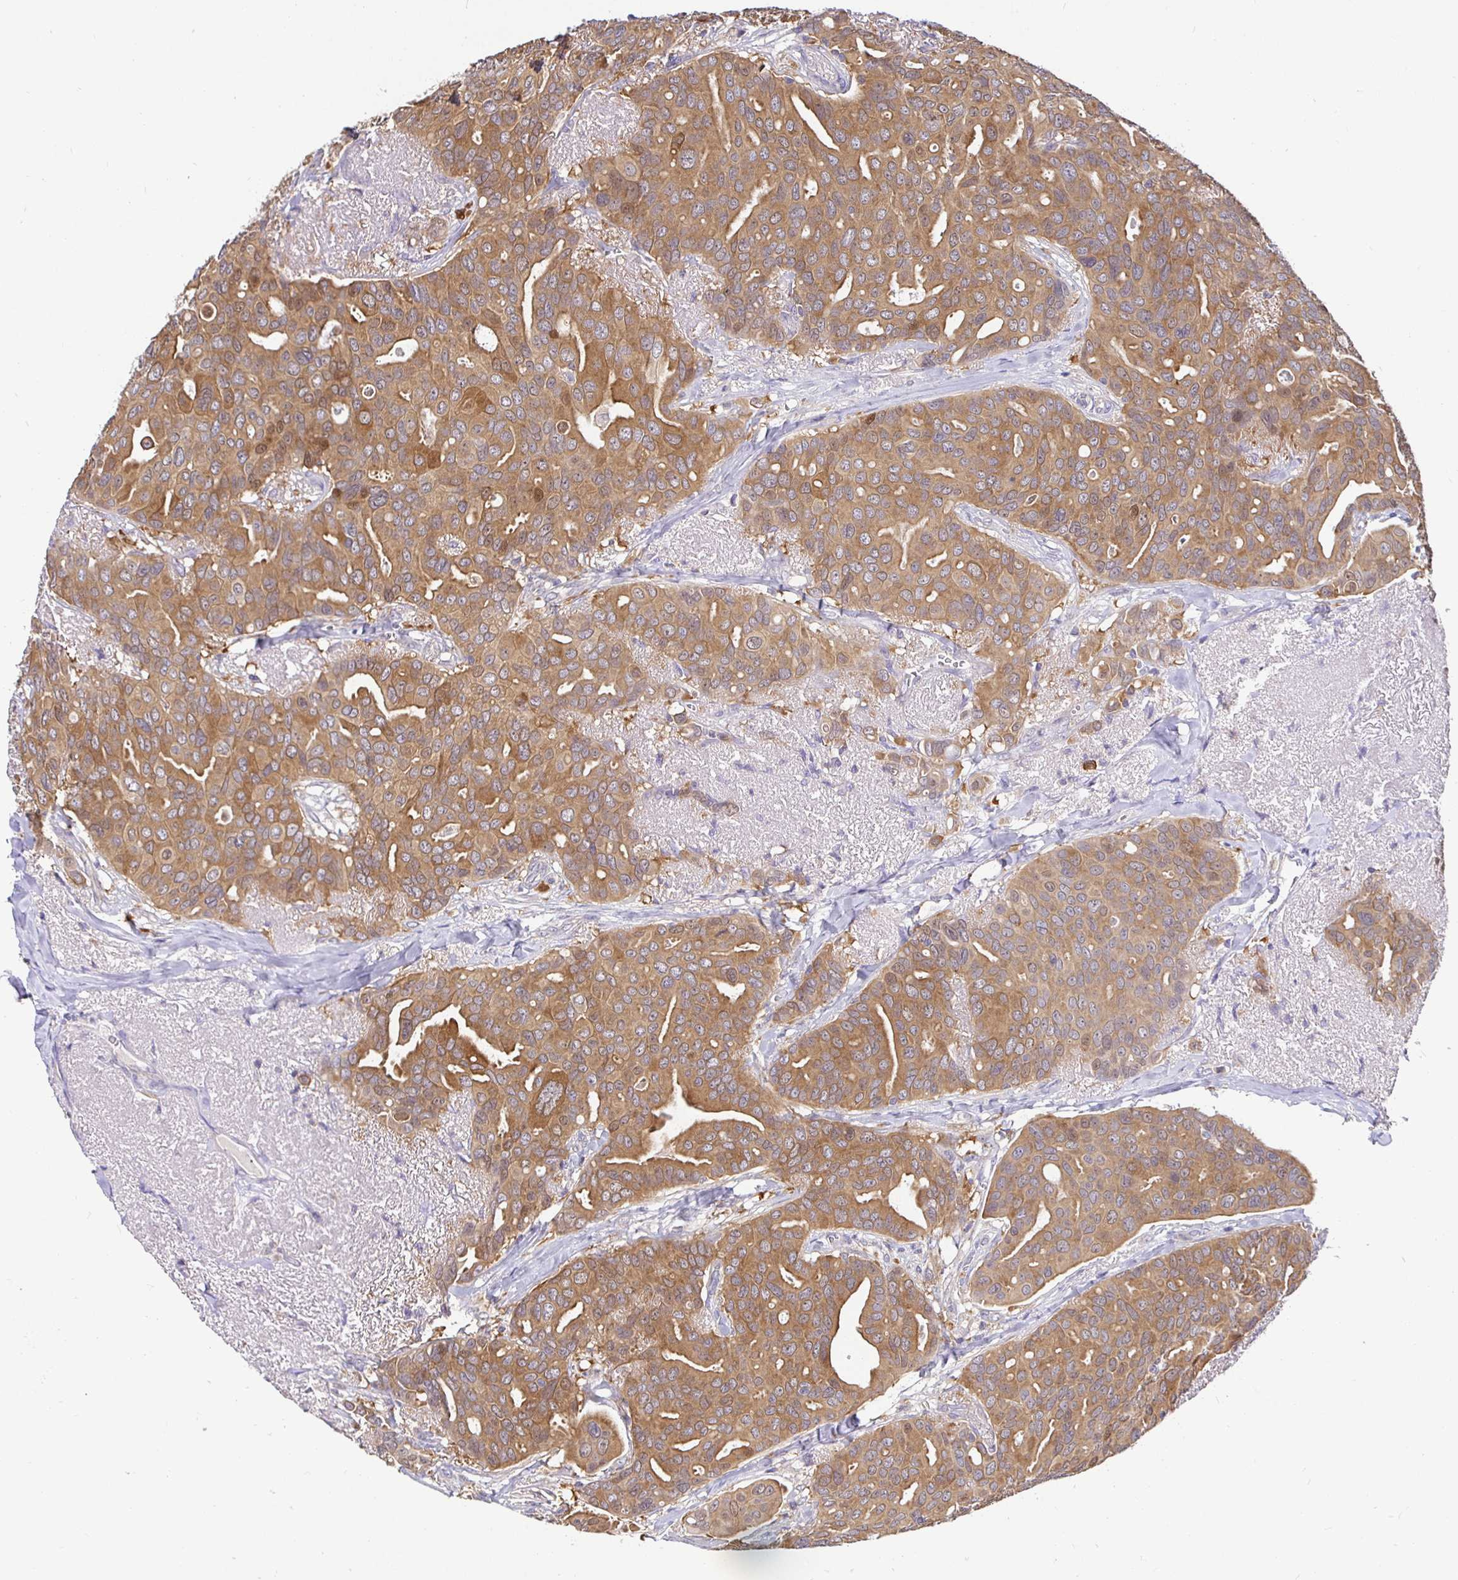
{"staining": {"intensity": "moderate", "quantity": ">75%", "location": "cytoplasmic/membranous"}, "tissue": "breast cancer", "cell_type": "Tumor cells", "image_type": "cancer", "snomed": [{"axis": "morphology", "description": "Duct carcinoma"}, {"axis": "topography", "description": "Breast"}], "caption": "Invasive ductal carcinoma (breast) stained for a protein displays moderate cytoplasmic/membranous positivity in tumor cells.", "gene": "KIF21A", "patient": {"sex": "female", "age": 54}}